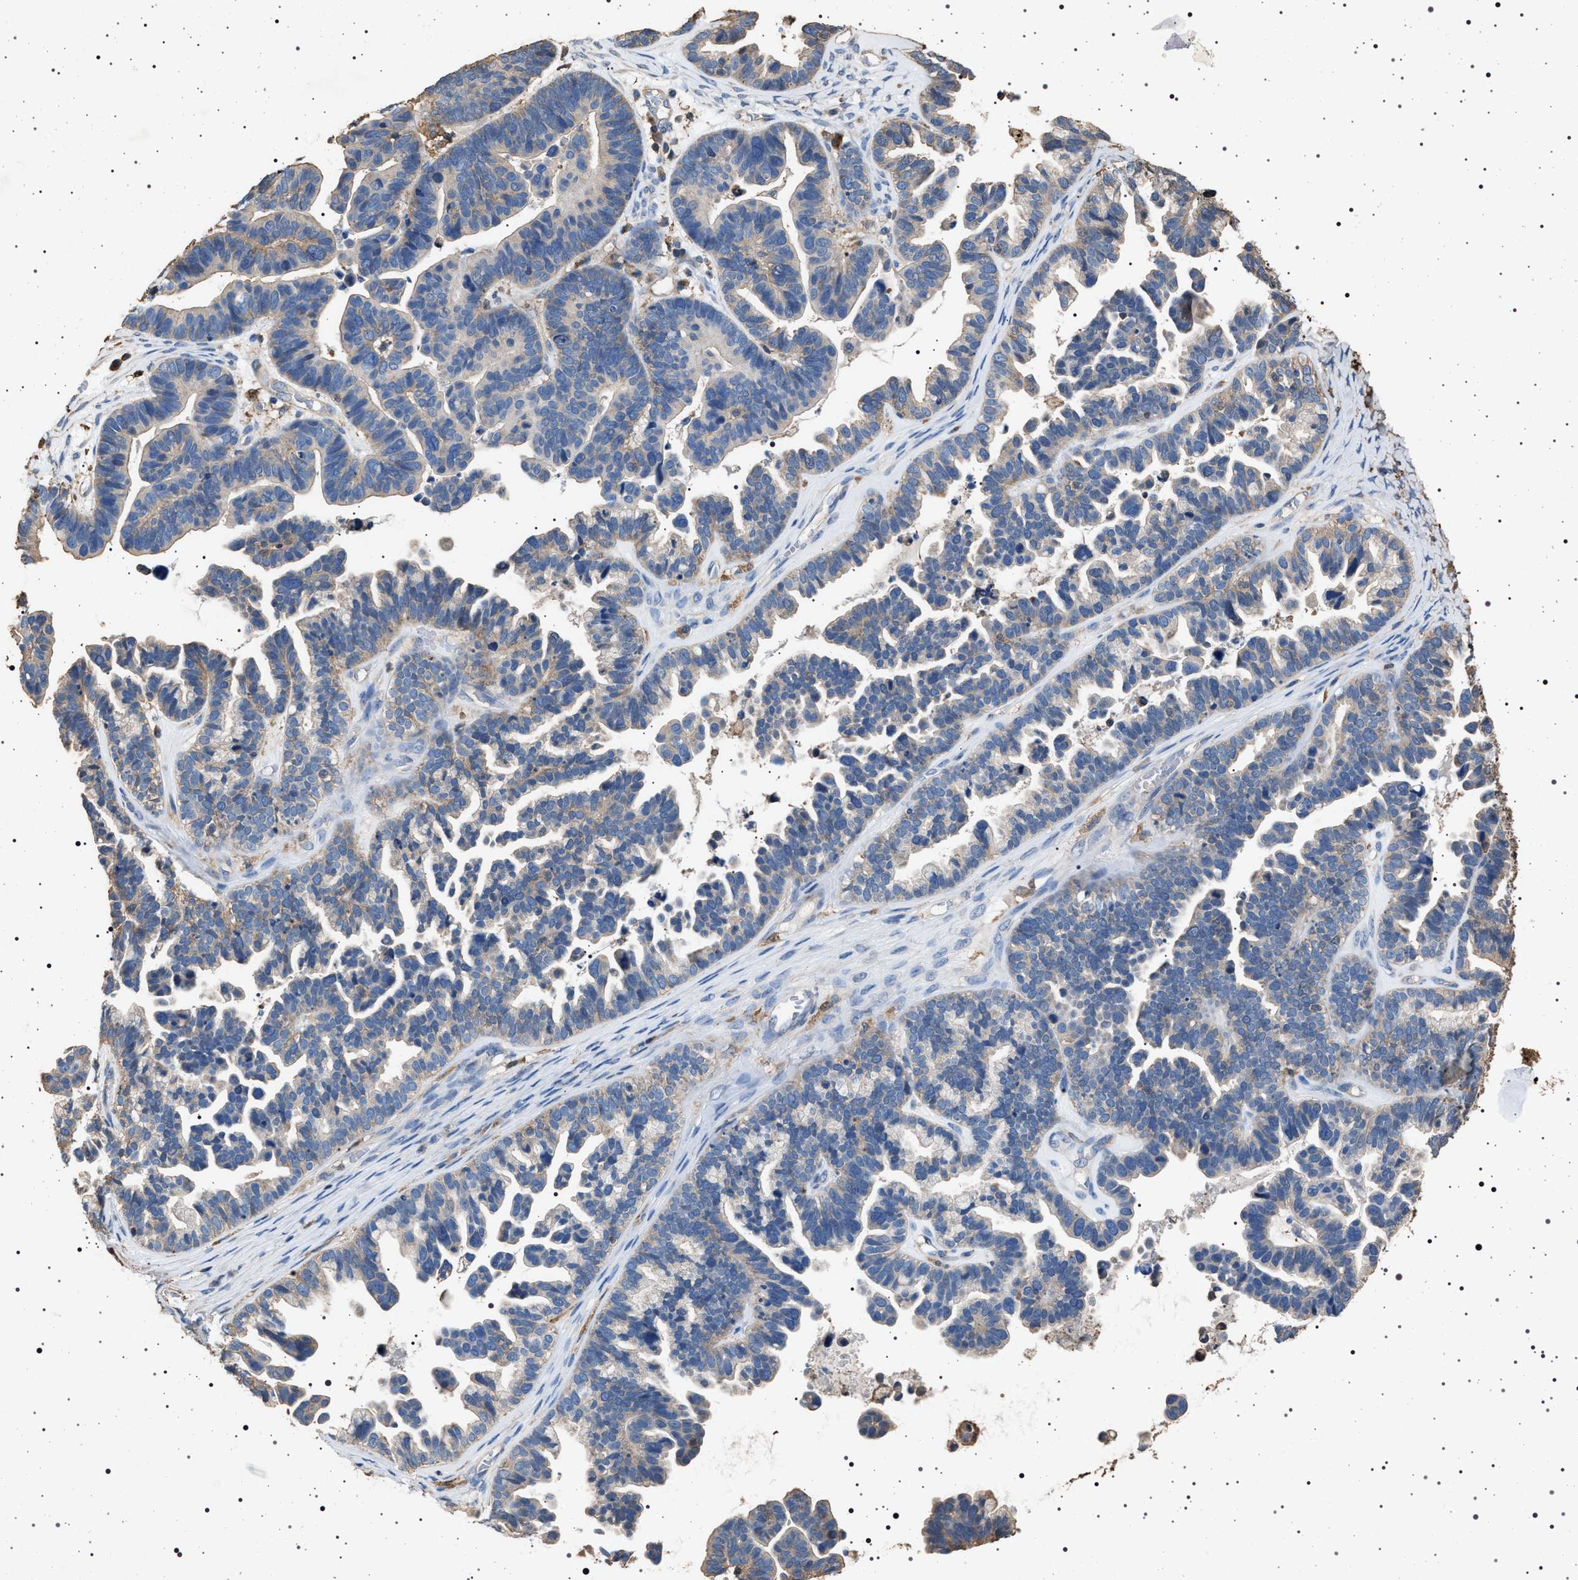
{"staining": {"intensity": "weak", "quantity": "<25%", "location": "cytoplasmic/membranous"}, "tissue": "ovarian cancer", "cell_type": "Tumor cells", "image_type": "cancer", "snomed": [{"axis": "morphology", "description": "Cystadenocarcinoma, serous, NOS"}, {"axis": "topography", "description": "Ovary"}], "caption": "There is no significant staining in tumor cells of serous cystadenocarcinoma (ovarian). (Immunohistochemistry (ihc), brightfield microscopy, high magnification).", "gene": "SMAP2", "patient": {"sex": "female", "age": 56}}